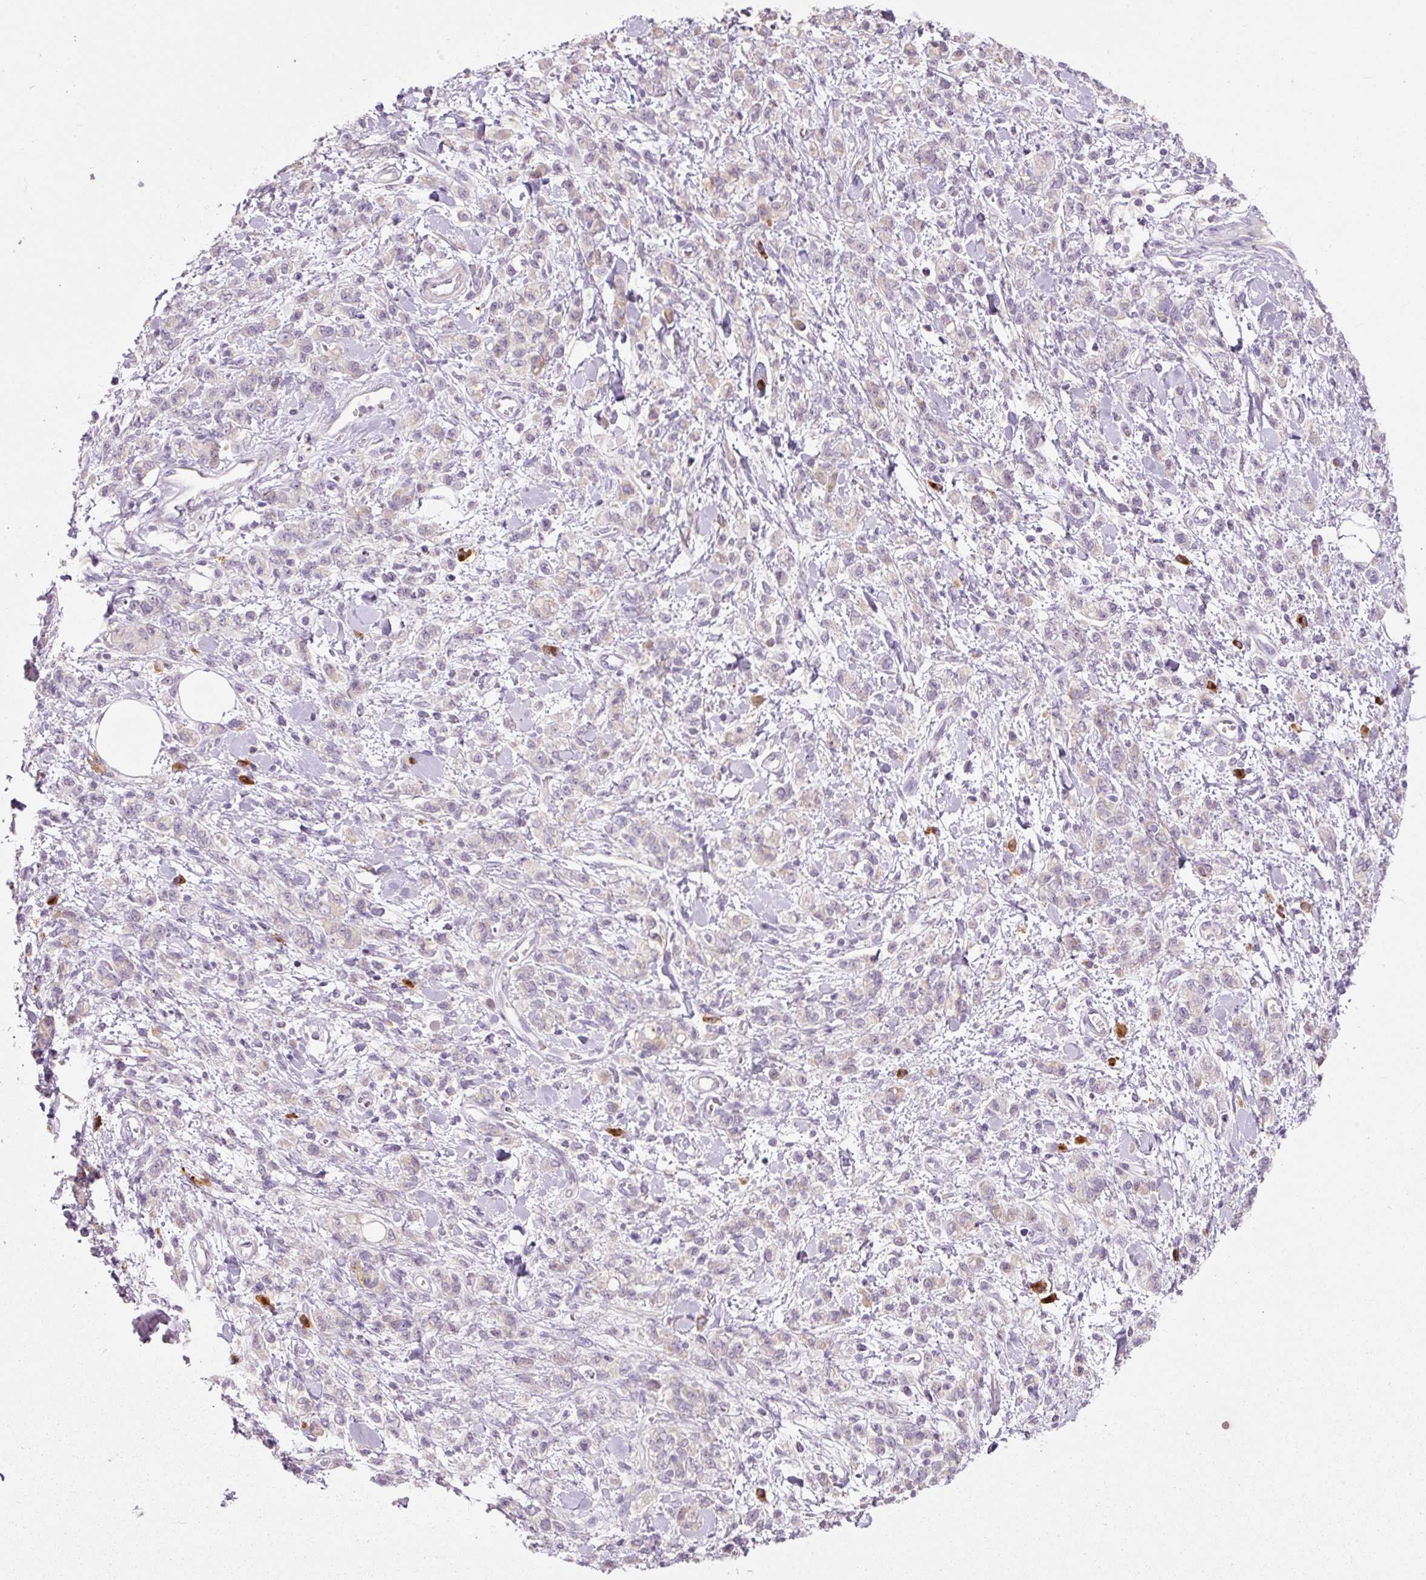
{"staining": {"intensity": "weak", "quantity": "25%-75%", "location": "cytoplasmic/membranous"}, "tissue": "stomach cancer", "cell_type": "Tumor cells", "image_type": "cancer", "snomed": [{"axis": "morphology", "description": "Adenocarcinoma, NOS"}, {"axis": "topography", "description": "Stomach"}], "caption": "This is an image of IHC staining of stomach cancer (adenocarcinoma), which shows weak expression in the cytoplasmic/membranous of tumor cells.", "gene": "HAX1", "patient": {"sex": "male", "age": 77}}